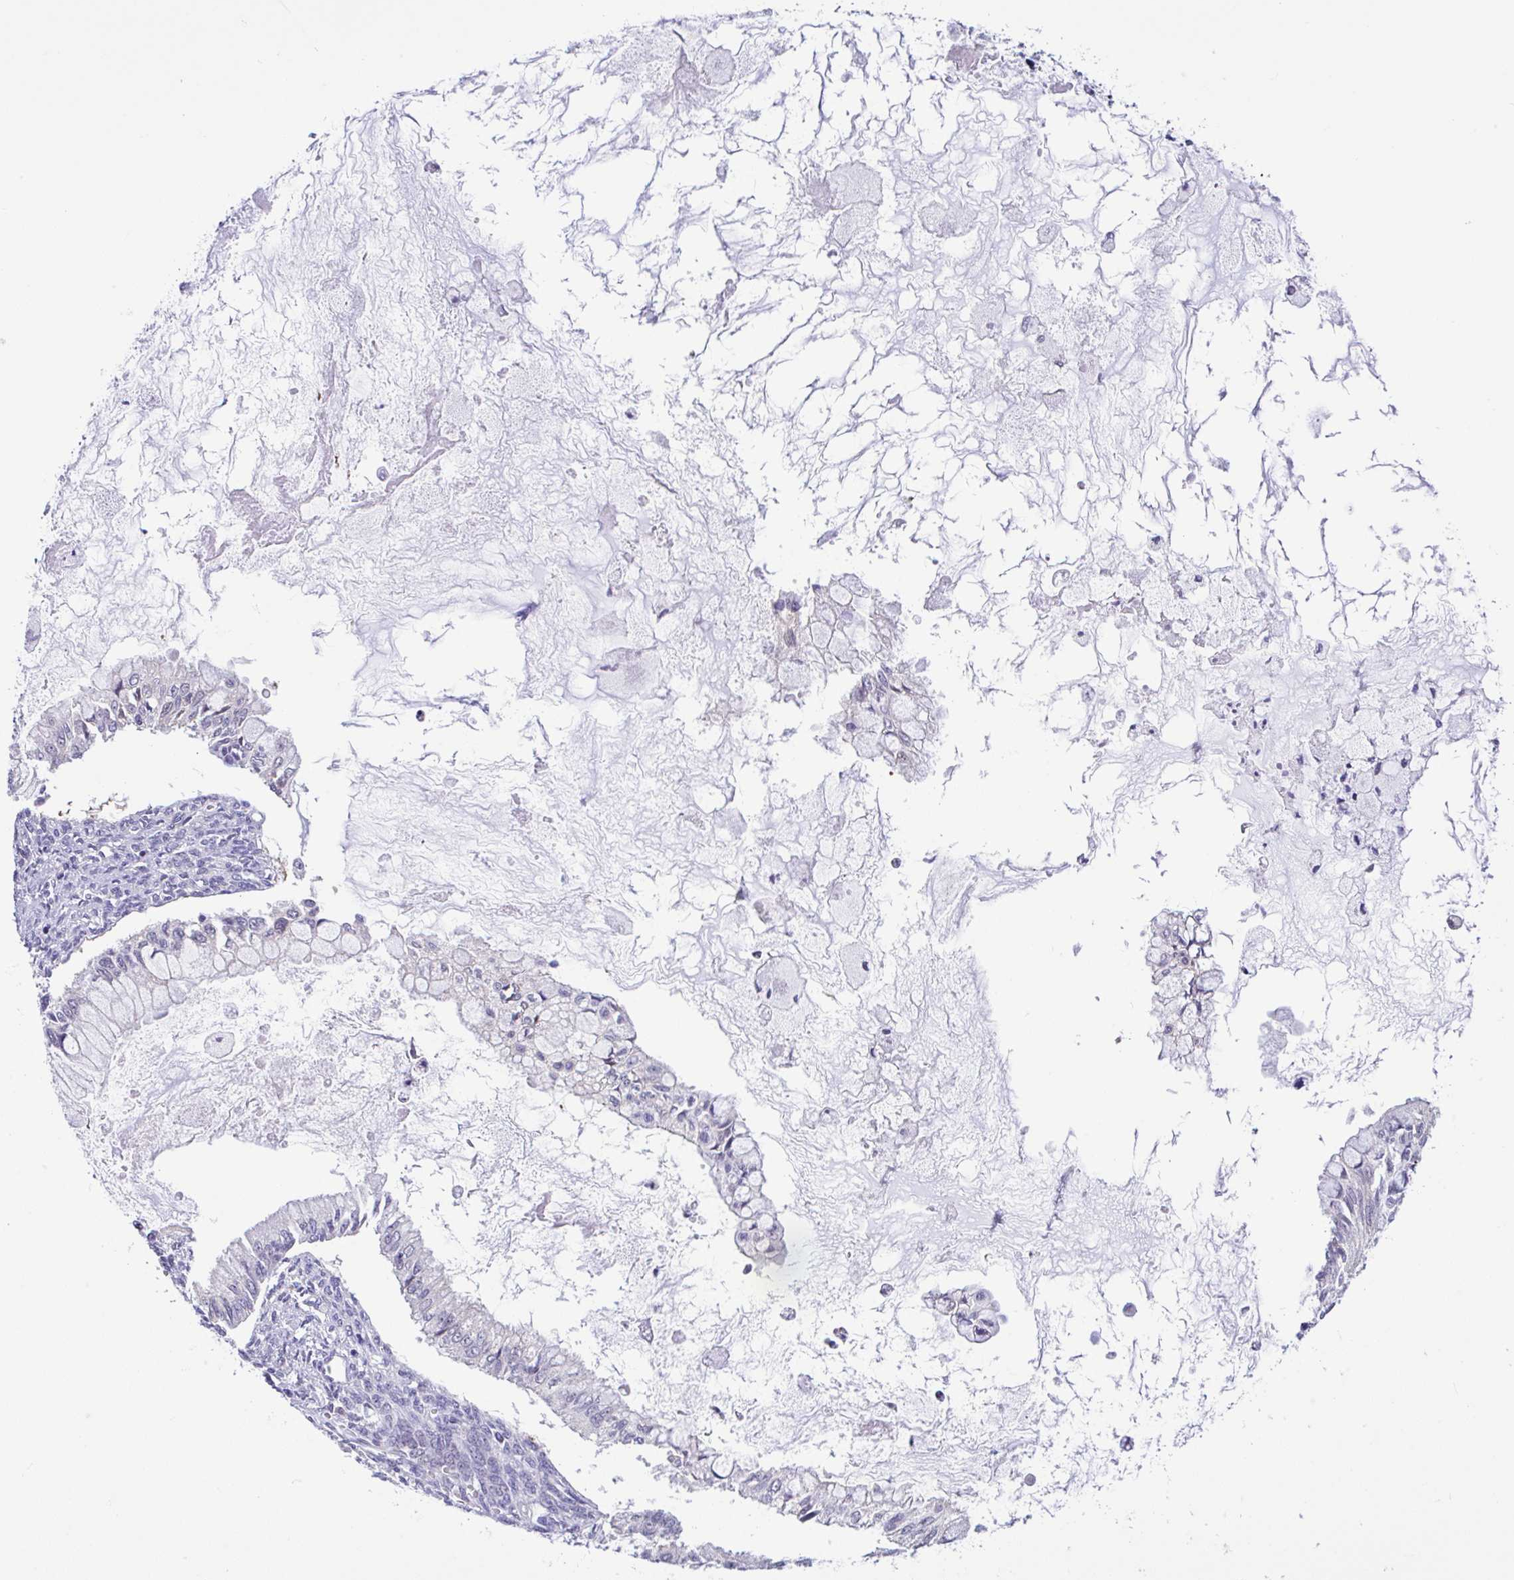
{"staining": {"intensity": "negative", "quantity": "none", "location": "none"}, "tissue": "ovarian cancer", "cell_type": "Tumor cells", "image_type": "cancer", "snomed": [{"axis": "morphology", "description": "Cystadenocarcinoma, mucinous, NOS"}, {"axis": "topography", "description": "Ovary"}], "caption": "This is an immunohistochemistry histopathology image of human ovarian cancer (mucinous cystadenocarcinoma). There is no expression in tumor cells.", "gene": "ANO4", "patient": {"sex": "female", "age": 34}}